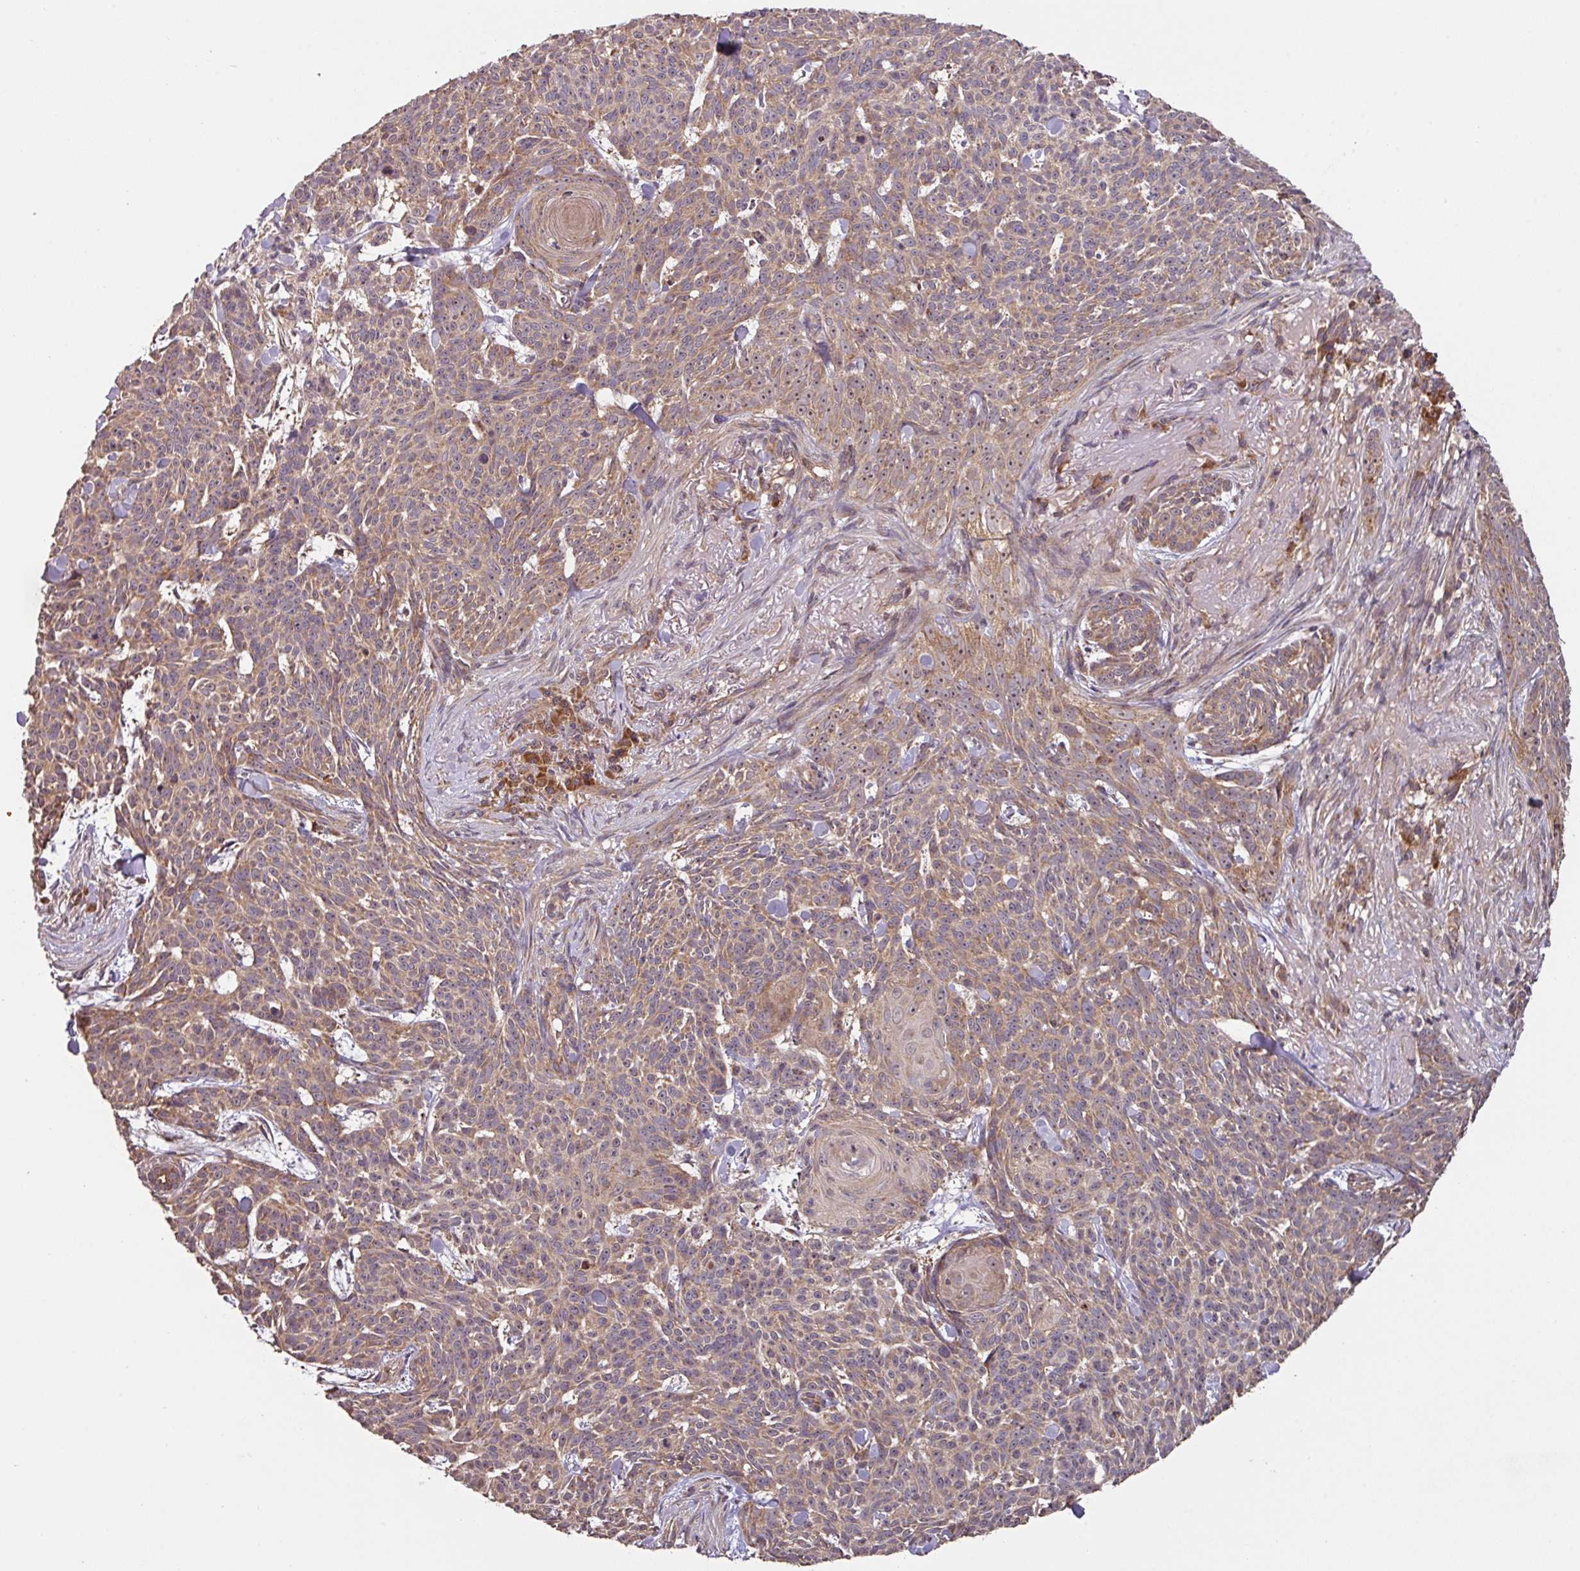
{"staining": {"intensity": "moderate", "quantity": ">75%", "location": "cytoplasmic/membranous"}, "tissue": "skin cancer", "cell_type": "Tumor cells", "image_type": "cancer", "snomed": [{"axis": "morphology", "description": "Basal cell carcinoma"}, {"axis": "topography", "description": "Skin"}], "caption": "Brown immunohistochemical staining in basal cell carcinoma (skin) demonstrates moderate cytoplasmic/membranous staining in about >75% of tumor cells.", "gene": "MRRF", "patient": {"sex": "female", "age": 93}}